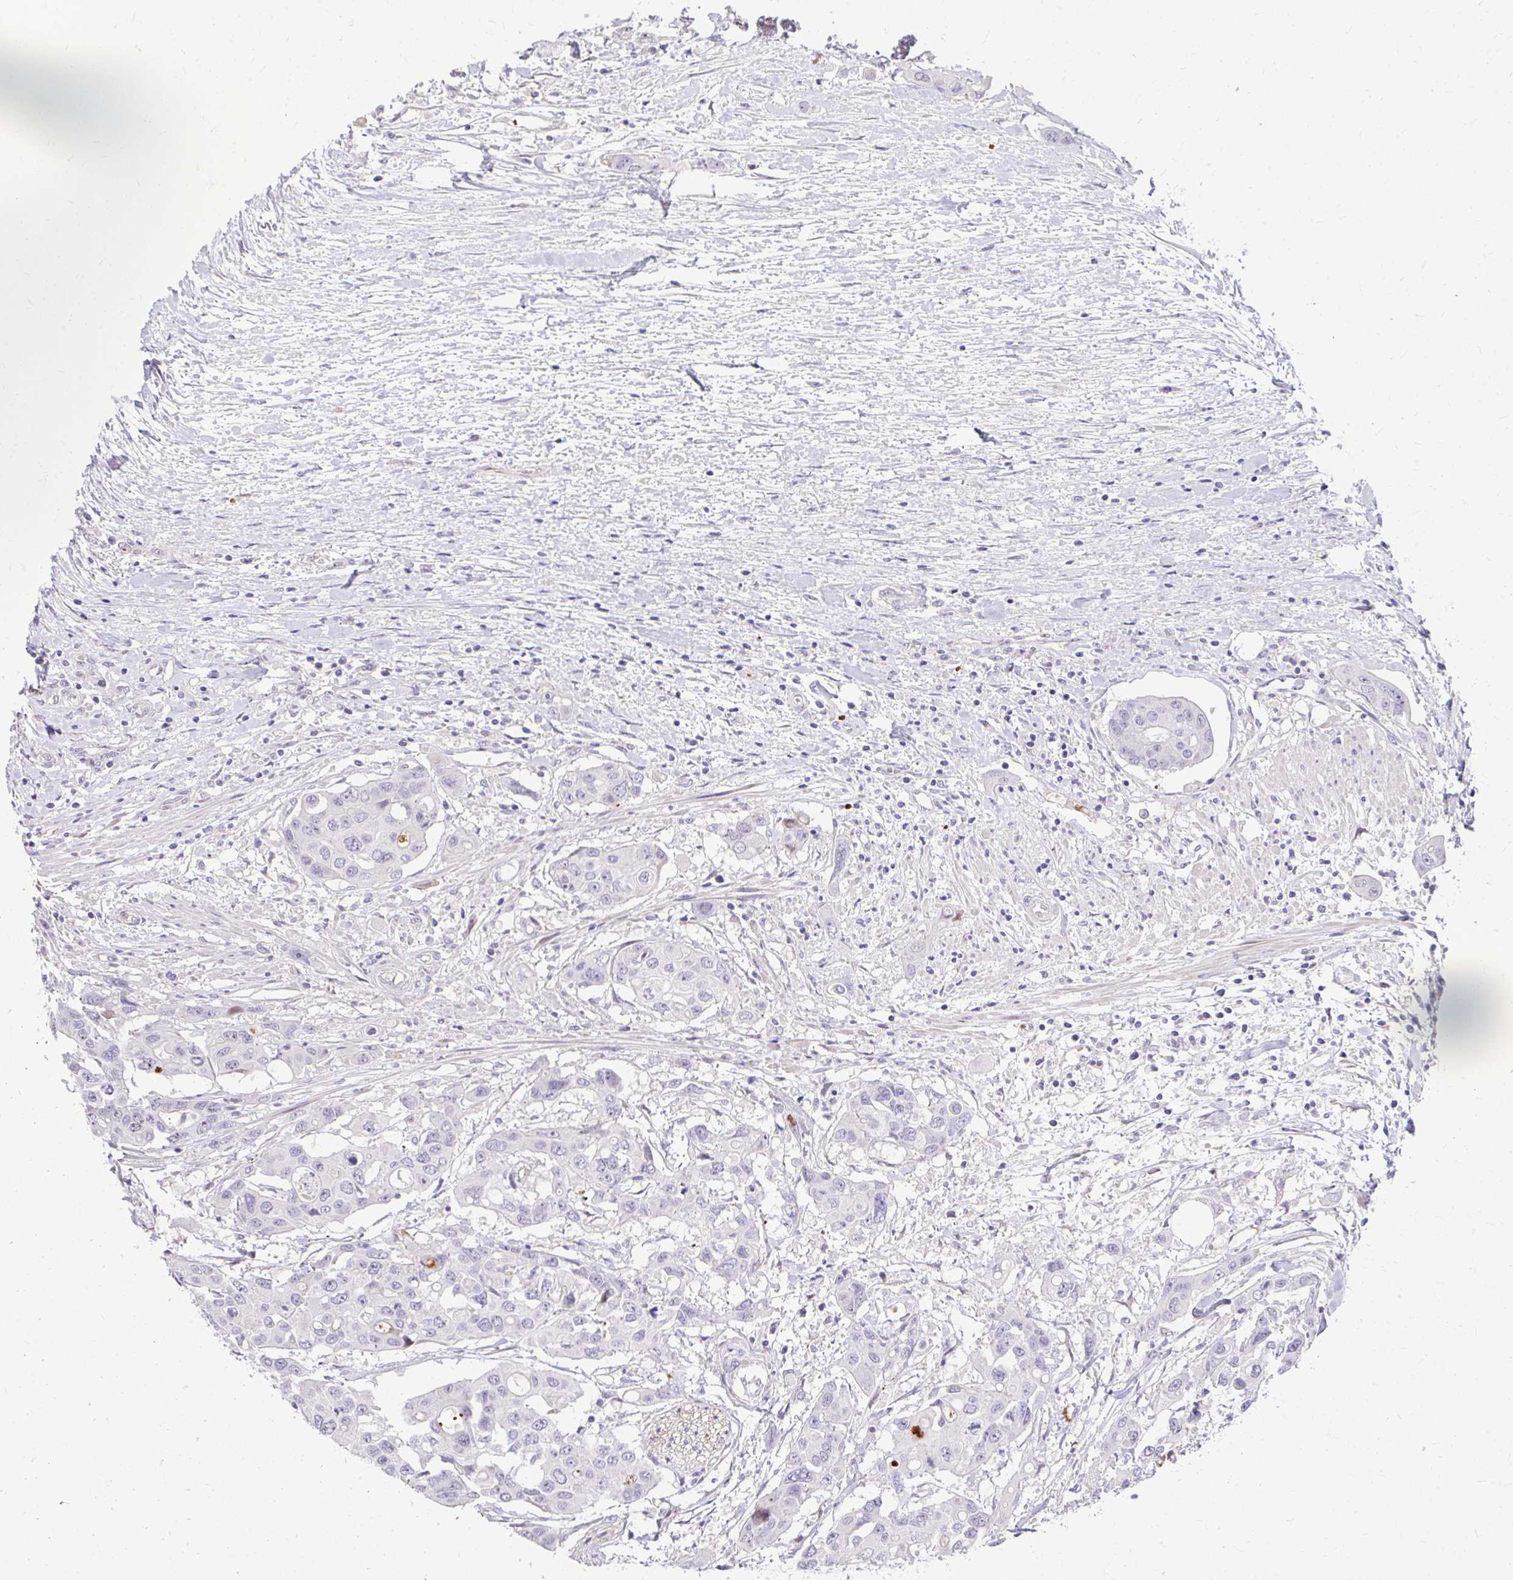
{"staining": {"intensity": "negative", "quantity": "none", "location": "none"}, "tissue": "colorectal cancer", "cell_type": "Tumor cells", "image_type": "cancer", "snomed": [{"axis": "morphology", "description": "Adenocarcinoma, NOS"}, {"axis": "topography", "description": "Colon"}], "caption": "Histopathology image shows no protein expression in tumor cells of colorectal cancer (adenocarcinoma) tissue. Brightfield microscopy of immunohistochemistry stained with DAB (3,3'-diaminobenzidine) (brown) and hematoxylin (blue), captured at high magnification.", "gene": "DLX4", "patient": {"sex": "male", "age": 77}}